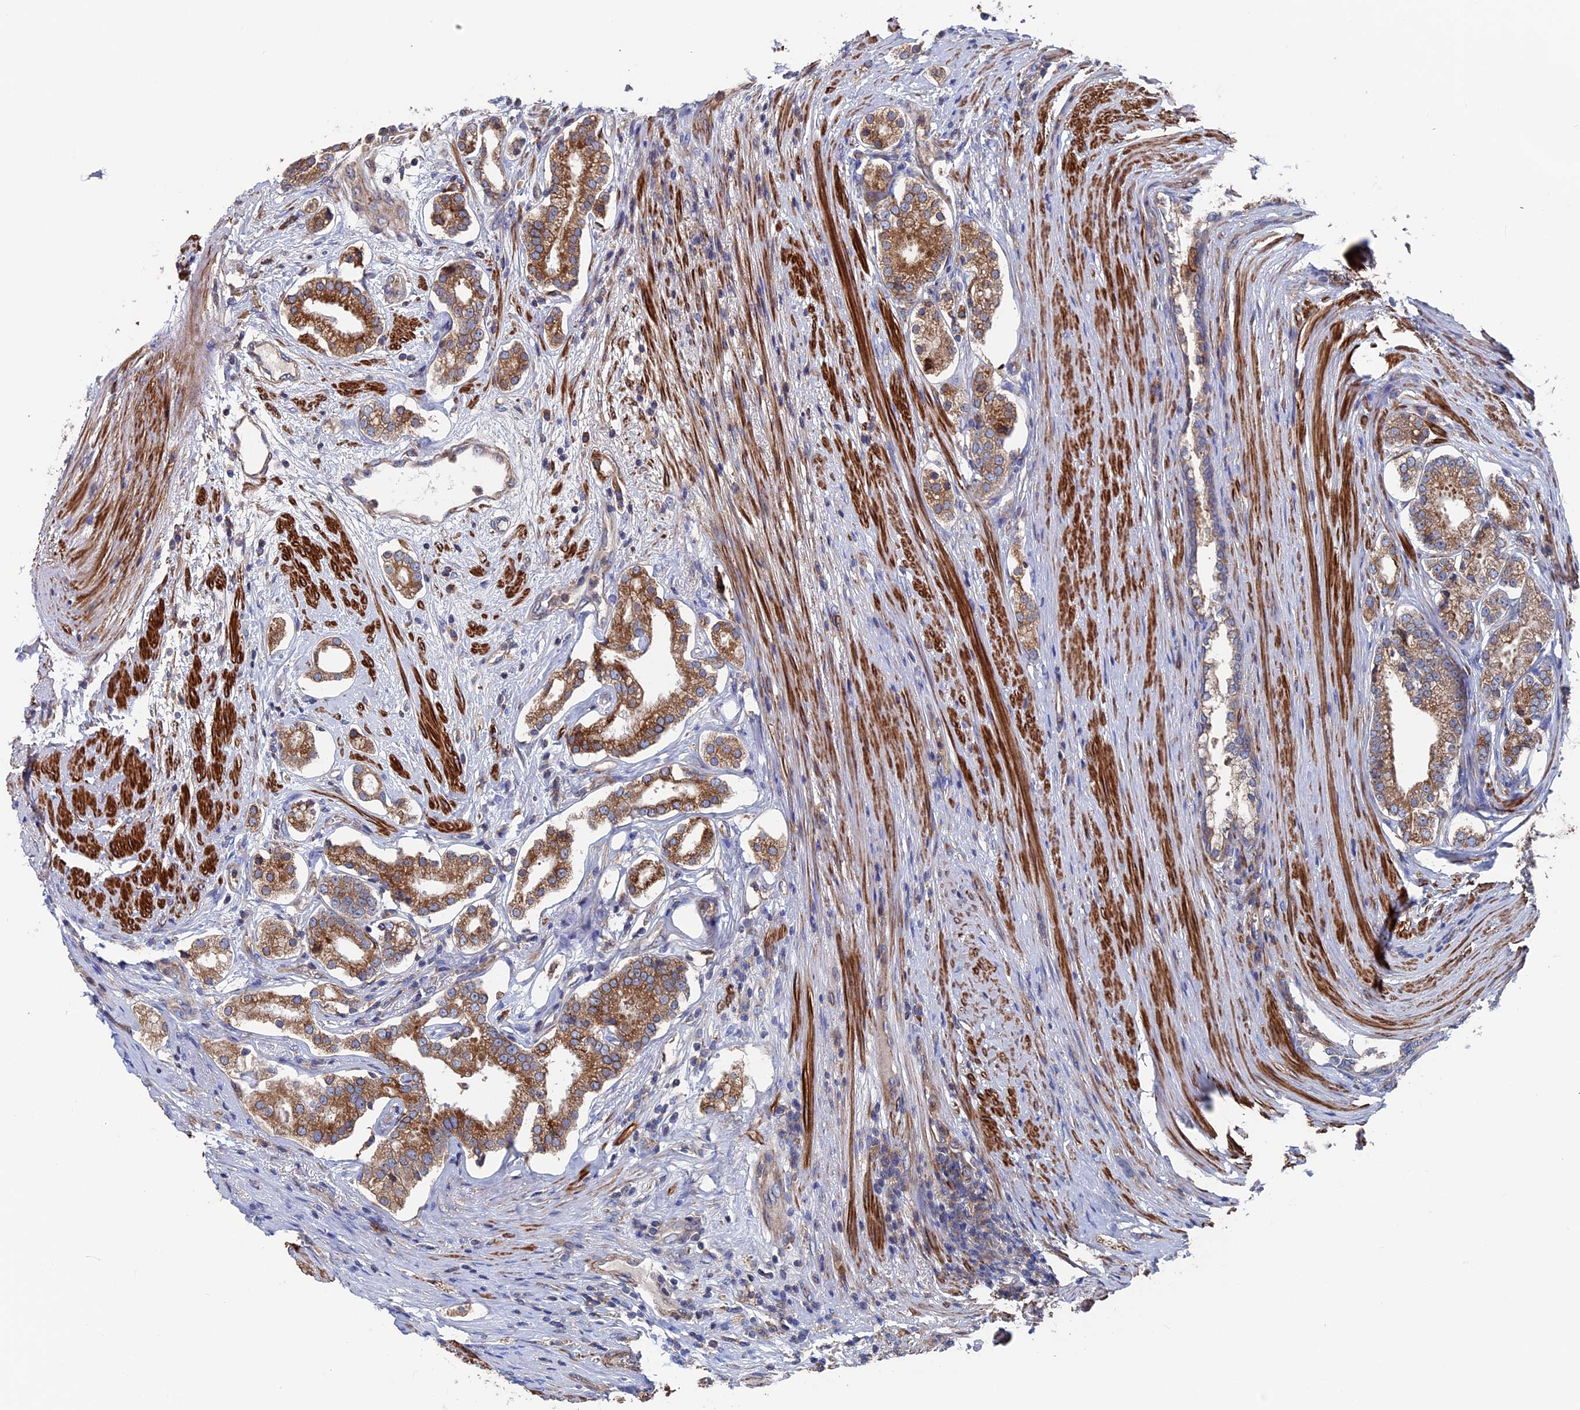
{"staining": {"intensity": "moderate", "quantity": ">75%", "location": "cytoplasmic/membranous"}, "tissue": "prostate cancer", "cell_type": "Tumor cells", "image_type": "cancer", "snomed": [{"axis": "morphology", "description": "Adenocarcinoma, High grade"}, {"axis": "topography", "description": "Prostate"}], "caption": "DAB (3,3'-diaminobenzidine) immunohistochemical staining of human high-grade adenocarcinoma (prostate) shows moderate cytoplasmic/membranous protein expression in about >75% of tumor cells.", "gene": "DNAJC3", "patient": {"sex": "male", "age": 69}}